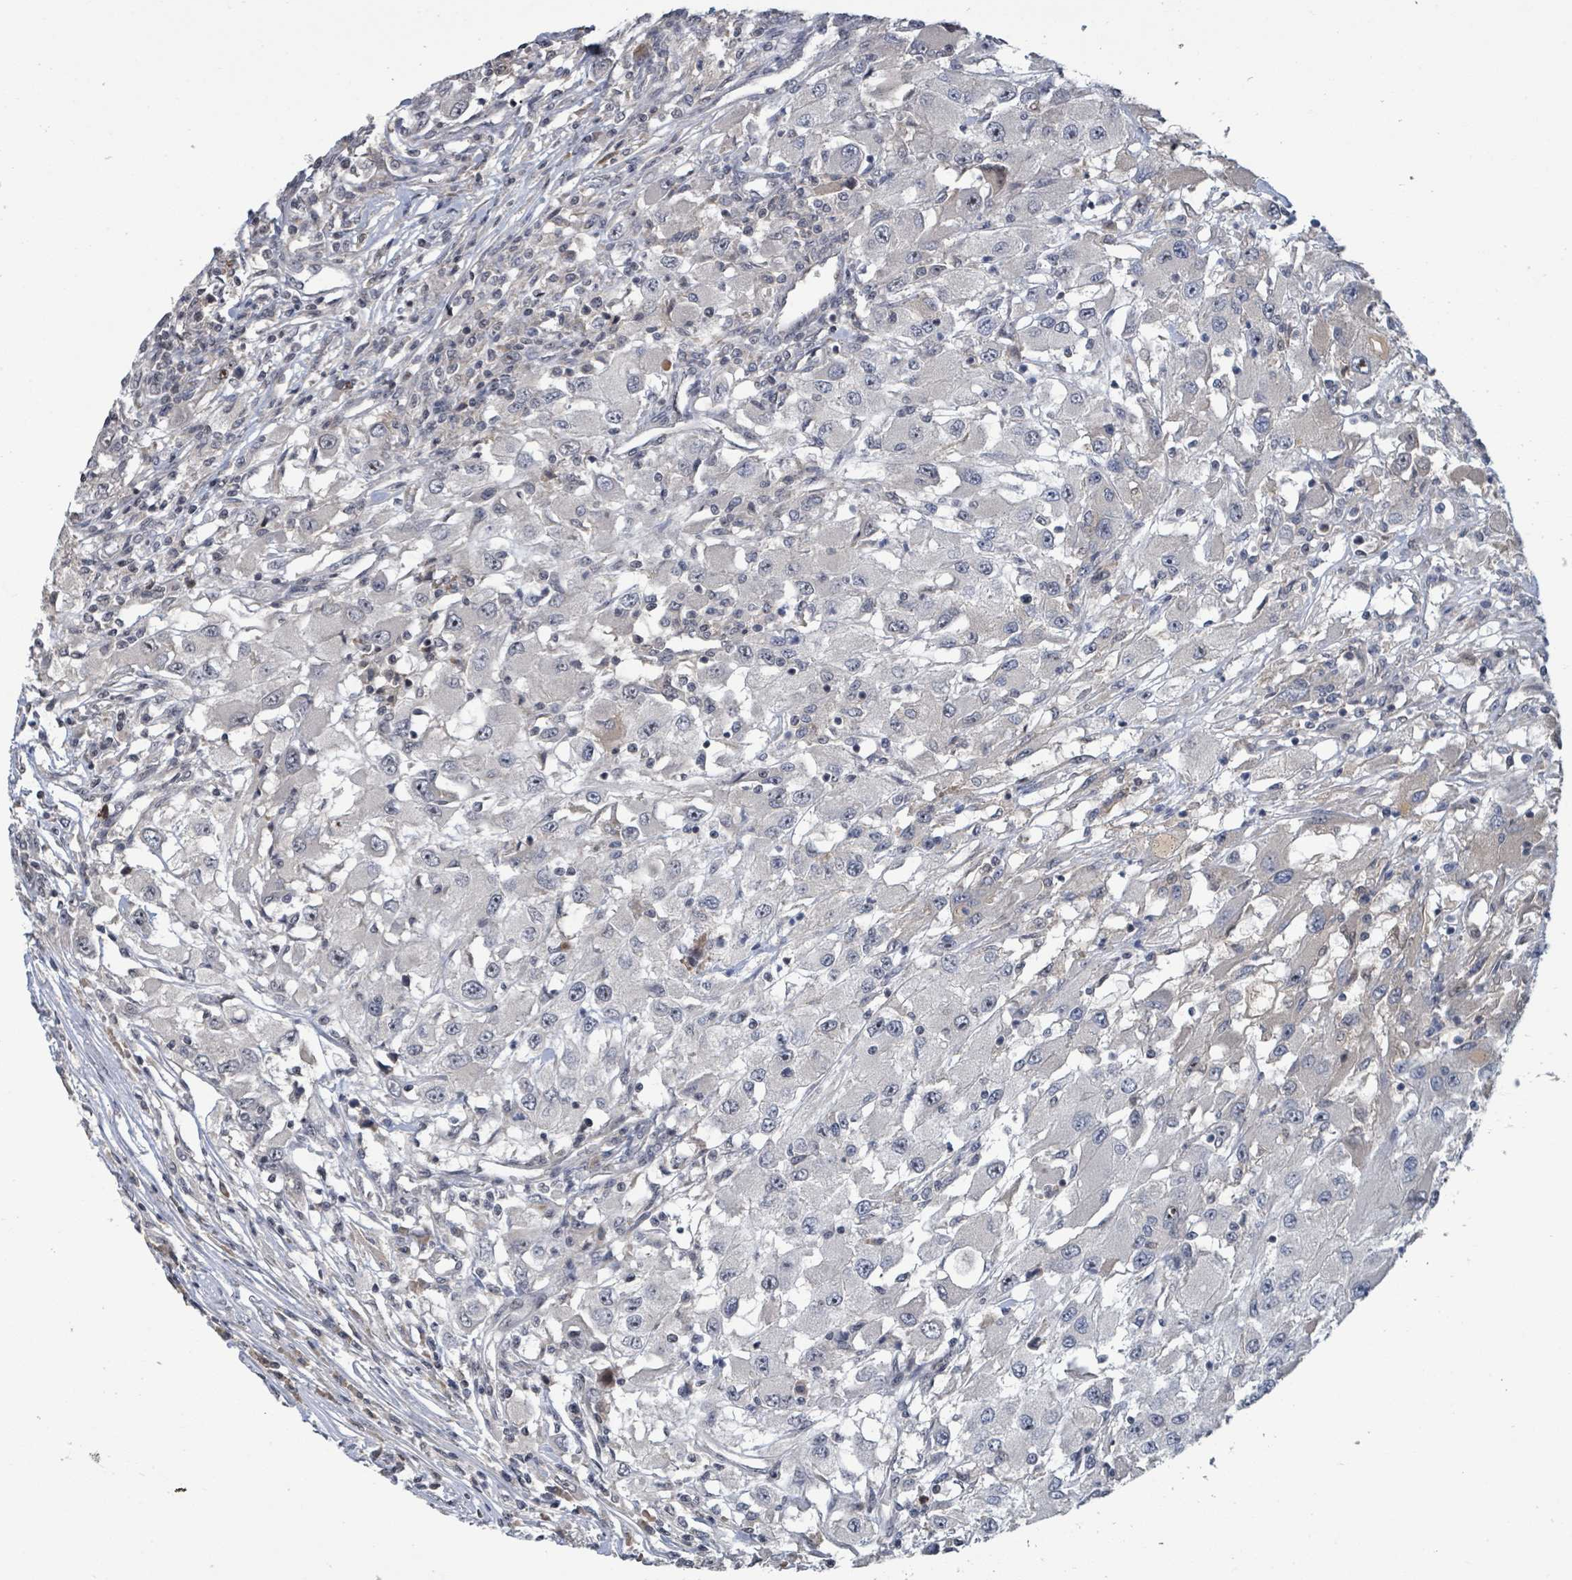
{"staining": {"intensity": "negative", "quantity": "none", "location": "none"}, "tissue": "renal cancer", "cell_type": "Tumor cells", "image_type": "cancer", "snomed": [{"axis": "morphology", "description": "Adenocarcinoma, NOS"}, {"axis": "topography", "description": "Kidney"}], "caption": "The micrograph demonstrates no significant positivity in tumor cells of renal cancer (adenocarcinoma).", "gene": "ZBTB14", "patient": {"sex": "female", "age": 67}}